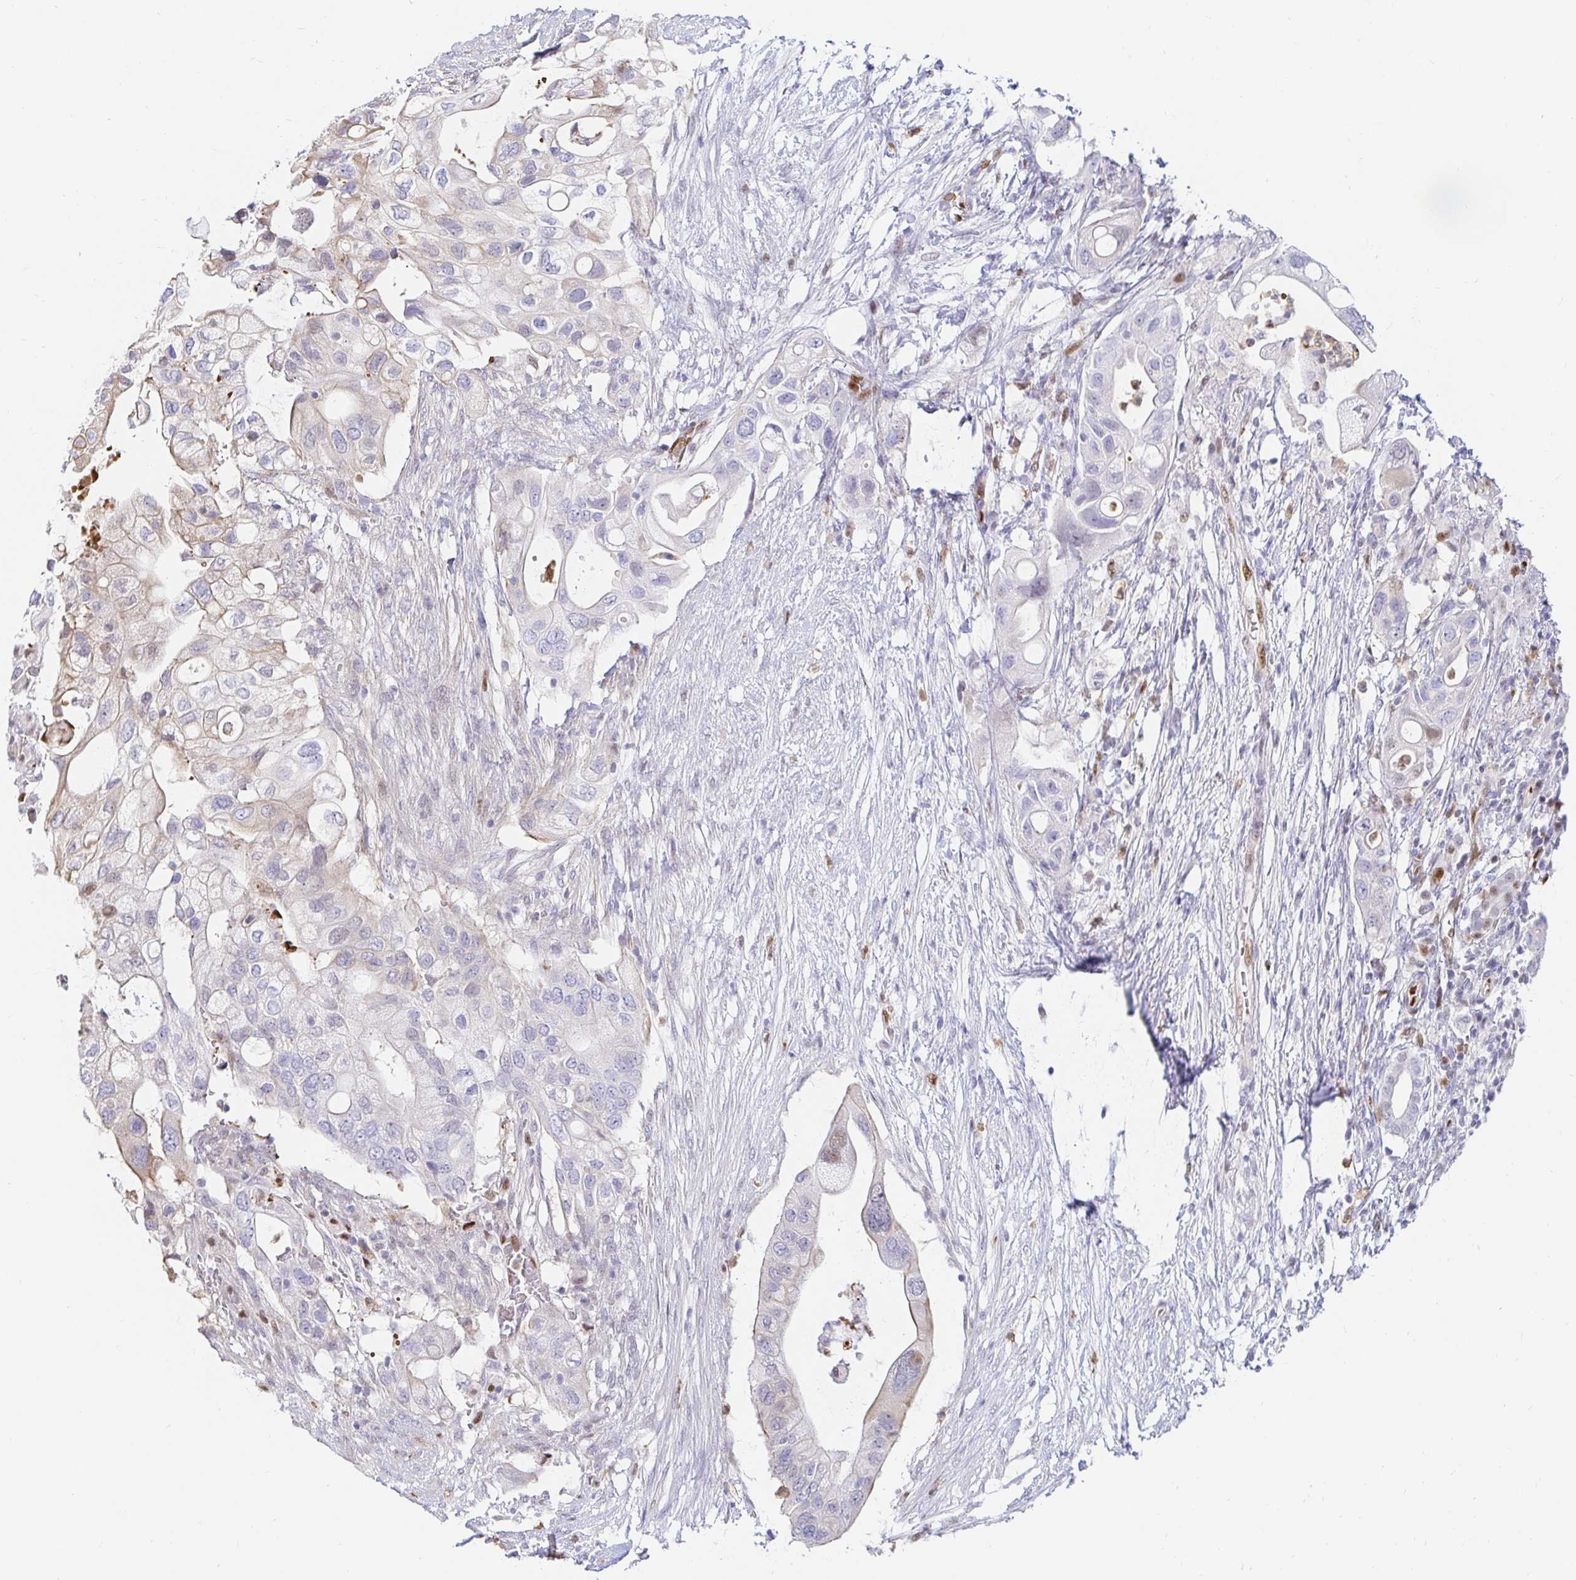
{"staining": {"intensity": "weak", "quantity": "<25%", "location": "nuclear"}, "tissue": "pancreatic cancer", "cell_type": "Tumor cells", "image_type": "cancer", "snomed": [{"axis": "morphology", "description": "Adenocarcinoma, NOS"}, {"axis": "topography", "description": "Pancreas"}], "caption": "The immunohistochemistry (IHC) micrograph has no significant staining in tumor cells of adenocarcinoma (pancreatic) tissue.", "gene": "HINFP", "patient": {"sex": "female", "age": 72}}